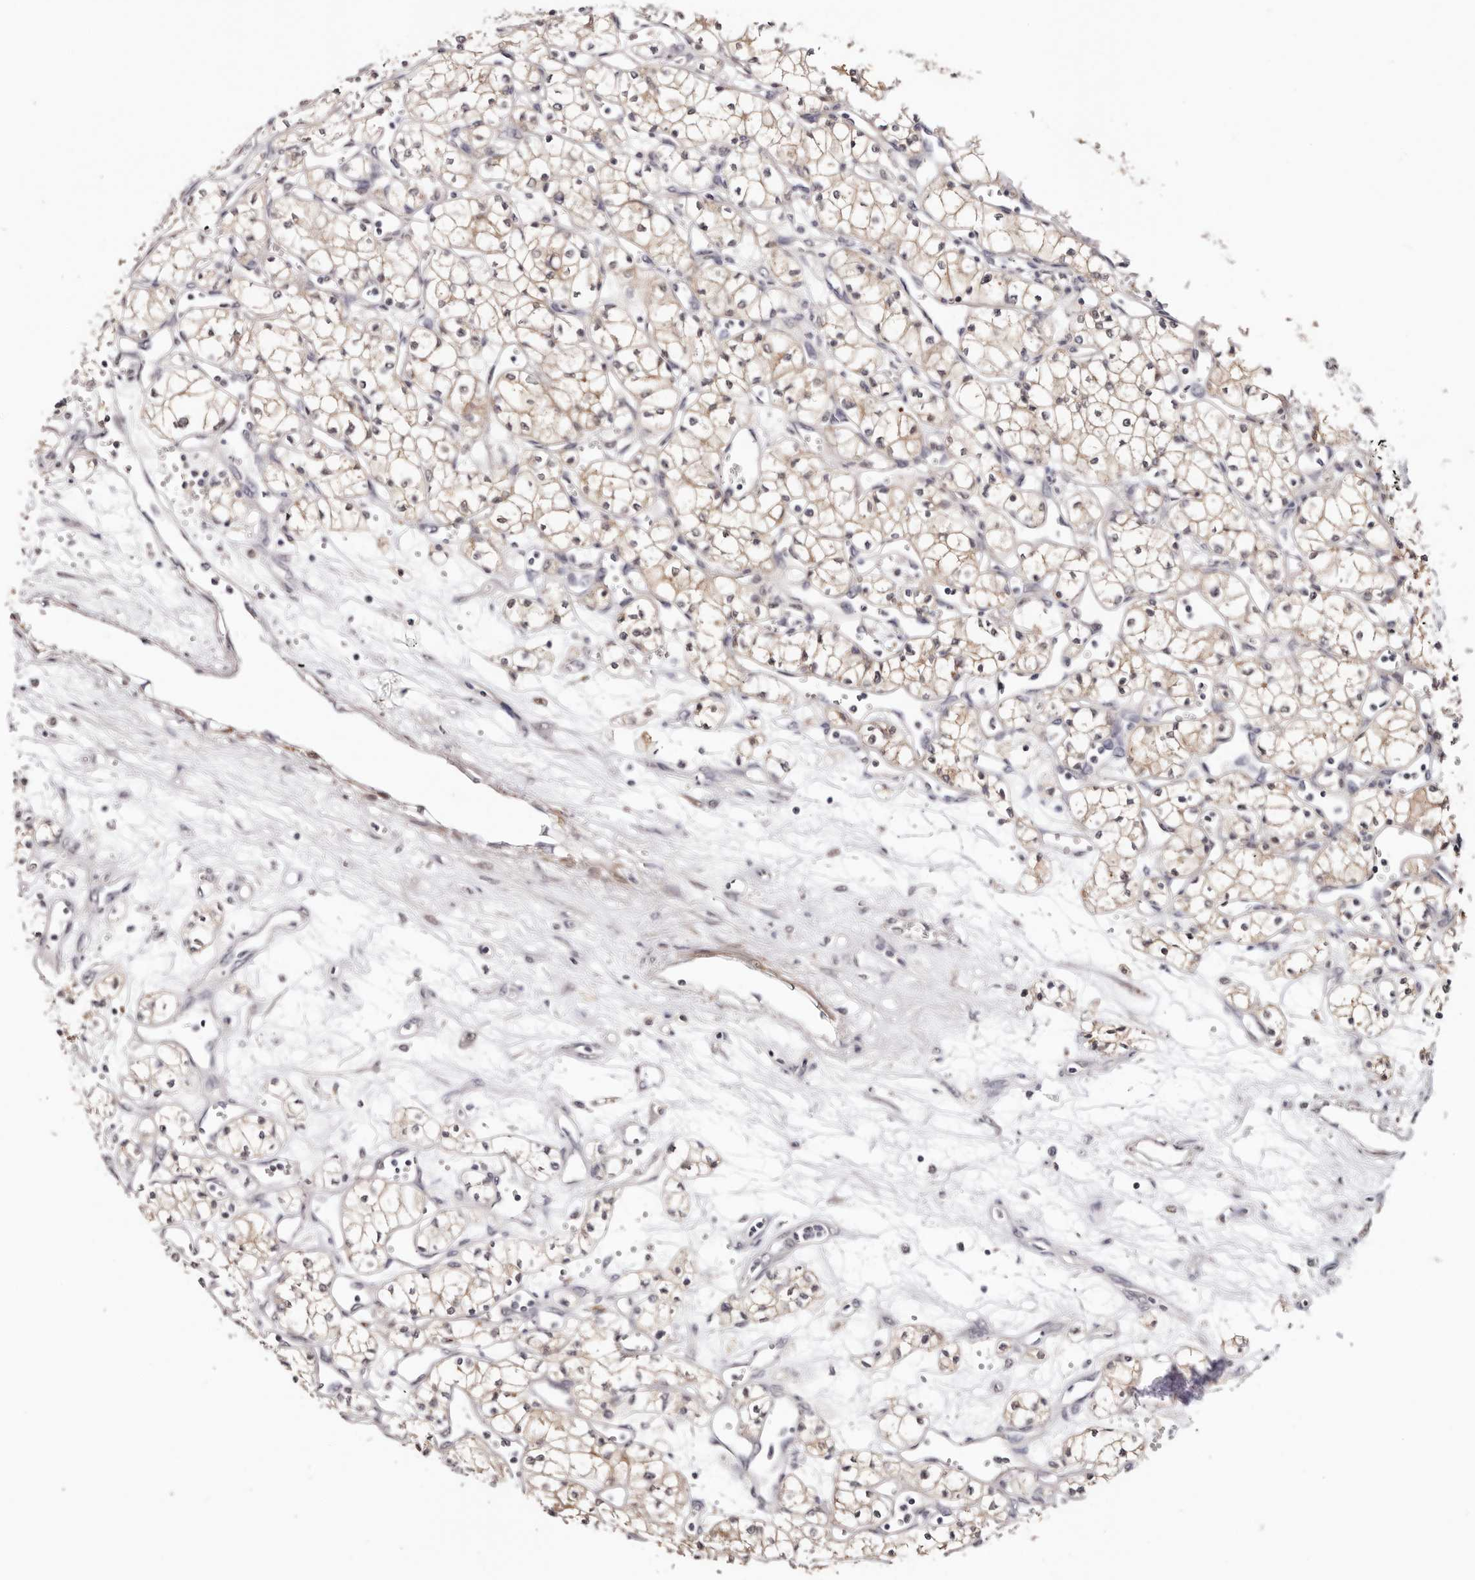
{"staining": {"intensity": "weak", "quantity": ">75%", "location": "cytoplasmic/membranous"}, "tissue": "renal cancer", "cell_type": "Tumor cells", "image_type": "cancer", "snomed": [{"axis": "morphology", "description": "Adenocarcinoma, NOS"}, {"axis": "topography", "description": "Kidney"}], "caption": "A high-resolution photomicrograph shows immunohistochemistry staining of renal cancer, which shows weak cytoplasmic/membranous positivity in about >75% of tumor cells.", "gene": "TYW3", "patient": {"sex": "male", "age": 59}}